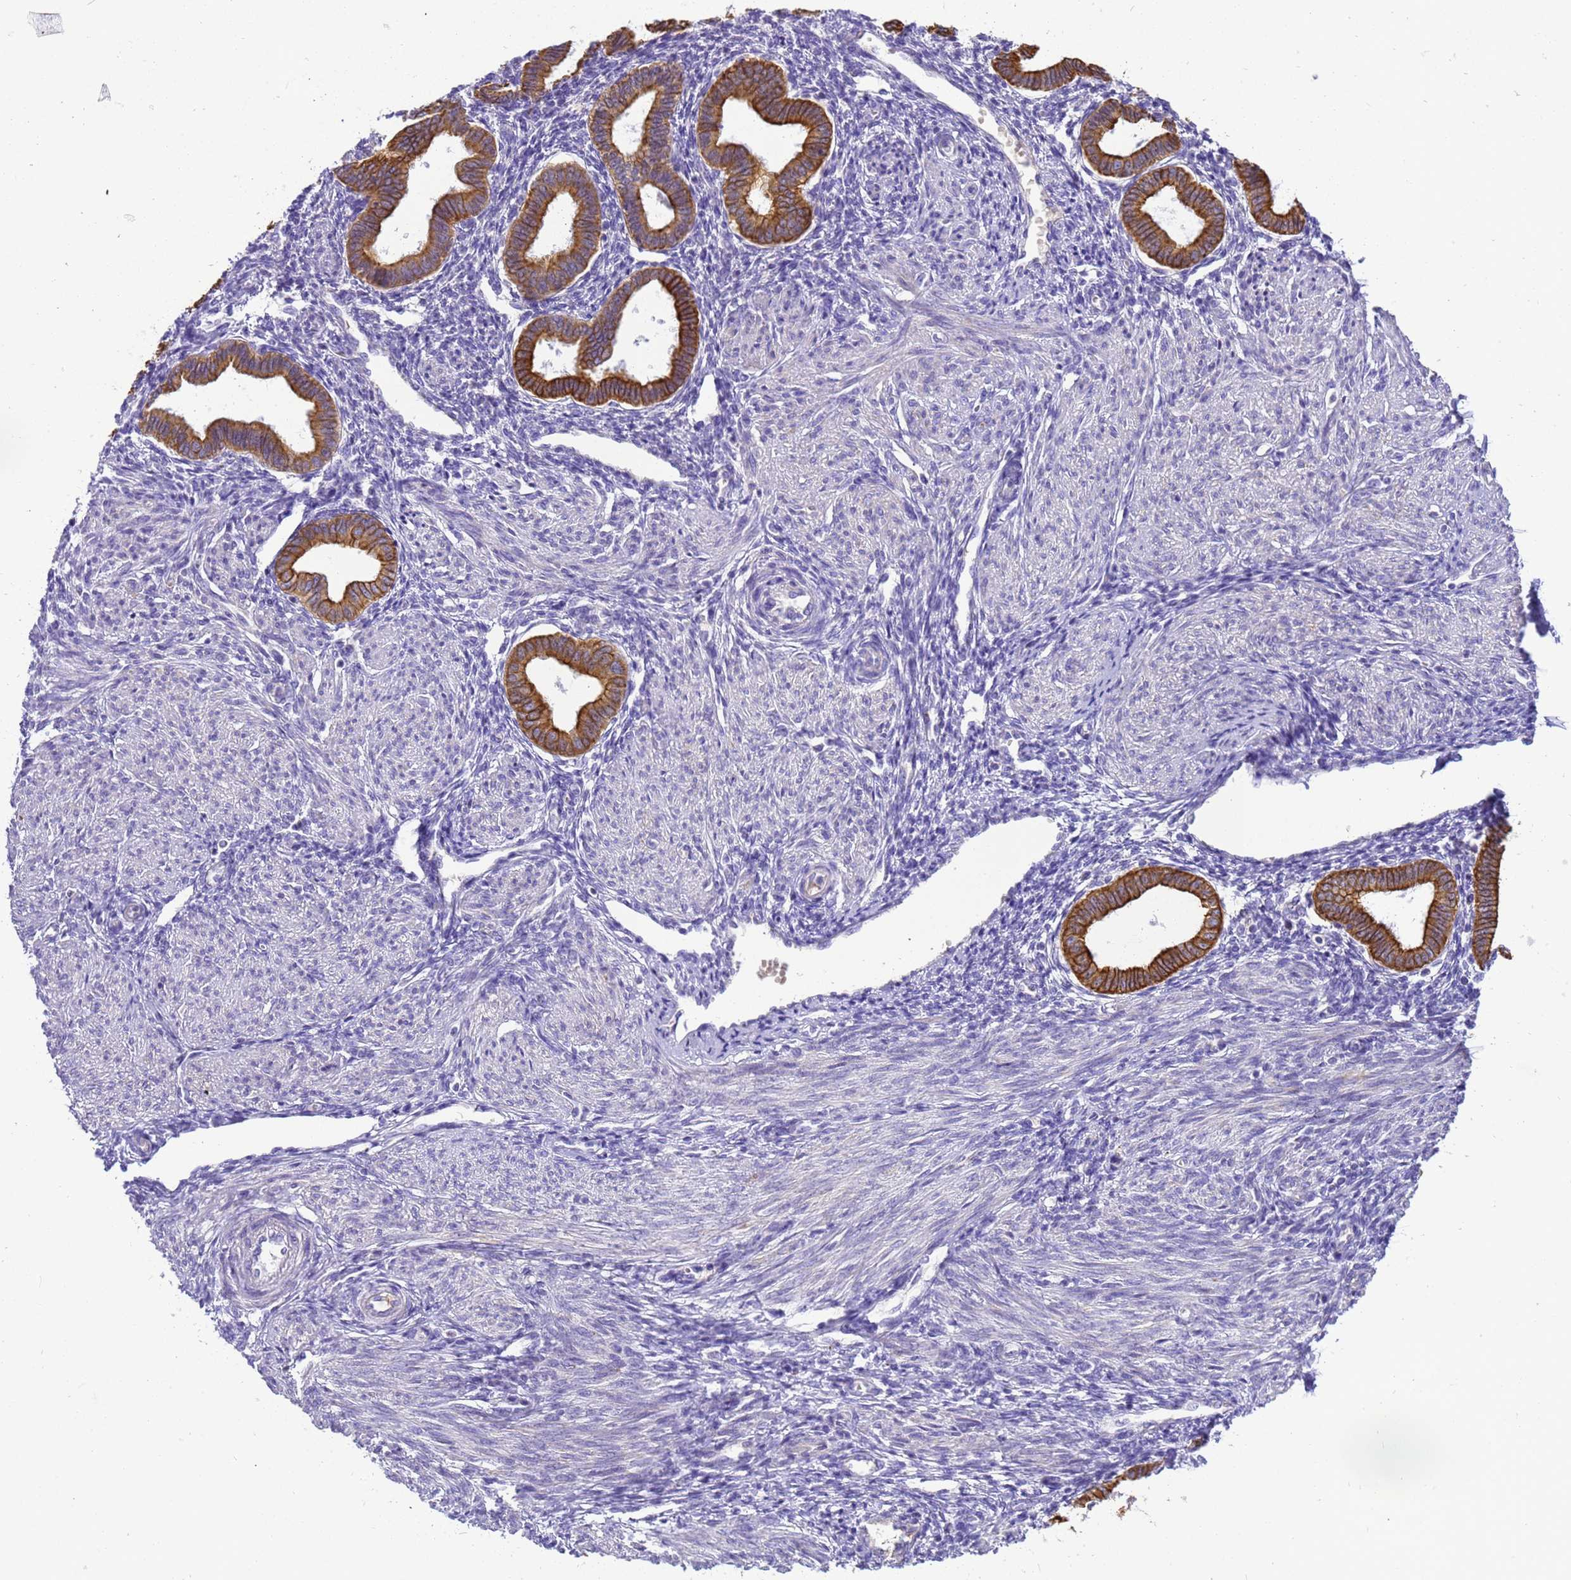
{"staining": {"intensity": "negative", "quantity": "none", "location": "none"}, "tissue": "endometrium", "cell_type": "Cells in endometrial stroma", "image_type": "normal", "snomed": [{"axis": "morphology", "description": "Normal tissue, NOS"}, {"axis": "topography", "description": "Endometrium"}], "caption": "The micrograph displays no significant expression in cells in endometrial stroma of endometrium.", "gene": "PIEZO2", "patient": {"sex": "female", "age": 53}}